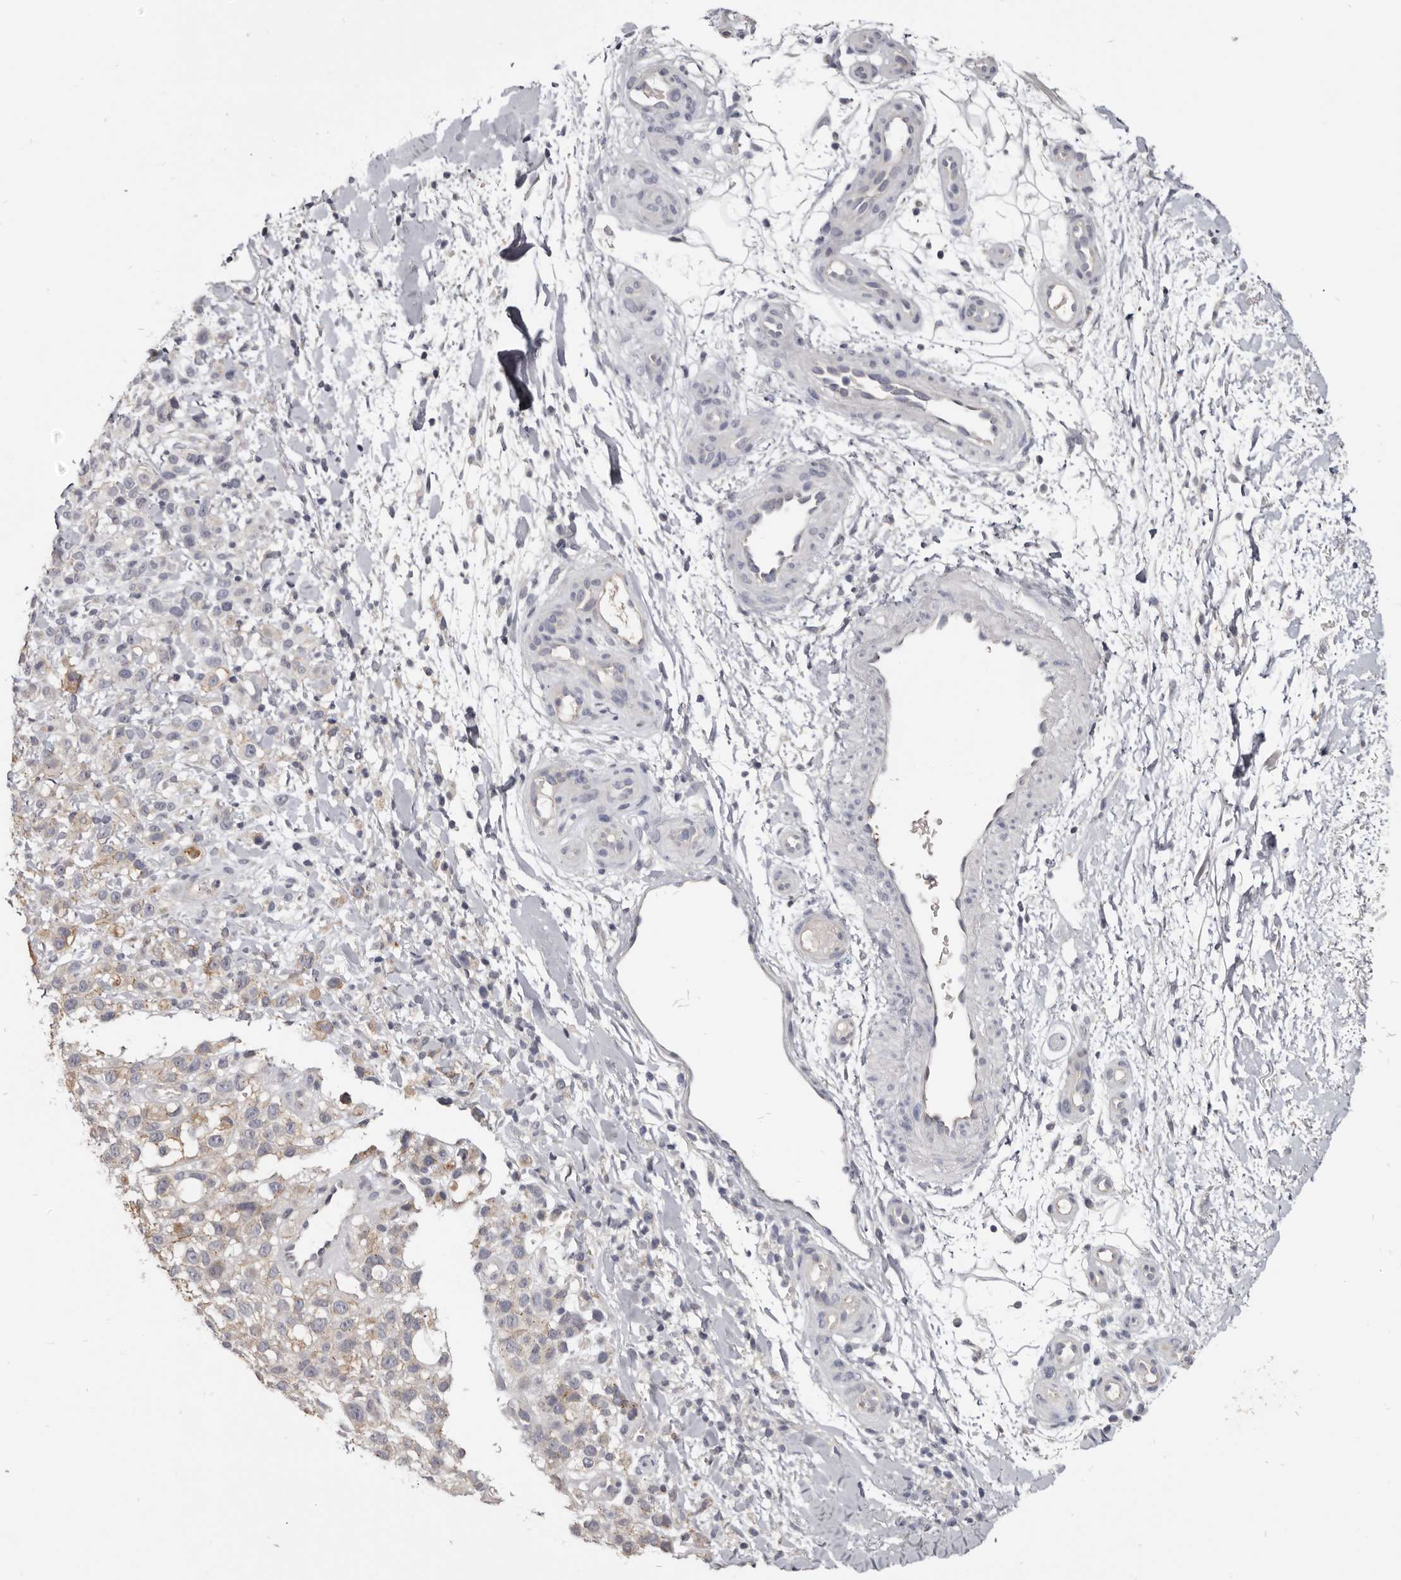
{"staining": {"intensity": "weak", "quantity": "25%-75%", "location": "cytoplasmic/membranous"}, "tissue": "melanoma", "cell_type": "Tumor cells", "image_type": "cancer", "snomed": [{"axis": "morphology", "description": "Malignant melanoma, Metastatic site"}, {"axis": "topography", "description": "Skin"}], "caption": "A low amount of weak cytoplasmic/membranous positivity is seen in about 25%-75% of tumor cells in malignant melanoma (metastatic site) tissue.", "gene": "CGN", "patient": {"sex": "female", "age": 72}}